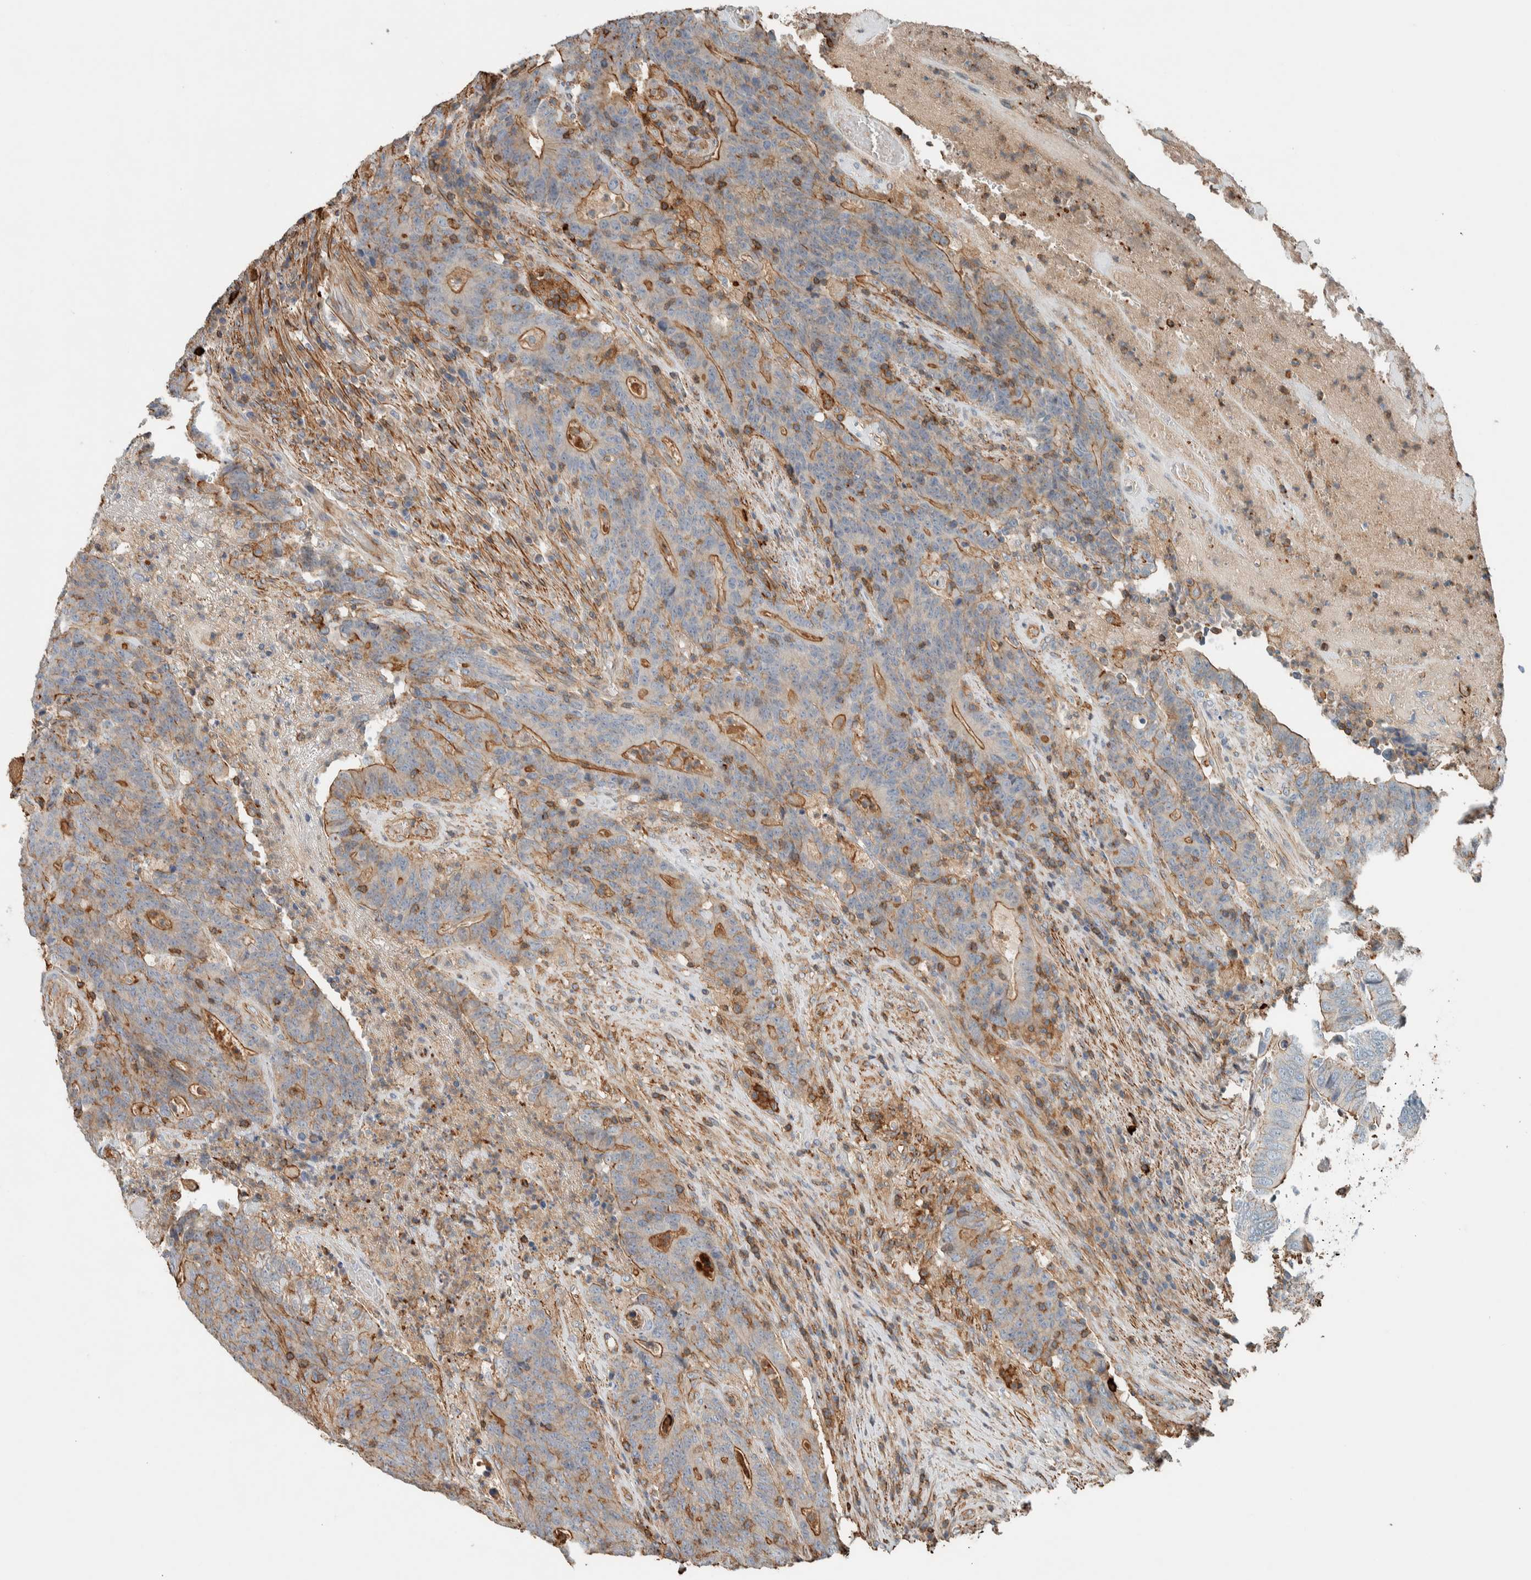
{"staining": {"intensity": "moderate", "quantity": "25%-75%", "location": "cytoplasmic/membranous"}, "tissue": "colorectal cancer", "cell_type": "Tumor cells", "image_type": "cancer", "snomed": [{"axis": "morphology", "description": "Normal tissue, NOS"}, {"axis": "morphology", "description": "Adenocarcinoma, NOS"}, {"axis": "topography", "description": "Colon"}], "caption": "A high-resolution histopathology image shows IHC staining of colorectal cancer (adenocarcinoma), which reveals moderate cytoplasmic/membranous positivity in approximately 25%-75% of tumor cells. Immunohistochemistry stains the protein in brown and the nuclei are stained blue.", "gene": "CTBP2", "patient": {"sex": "female", "age": 75}}